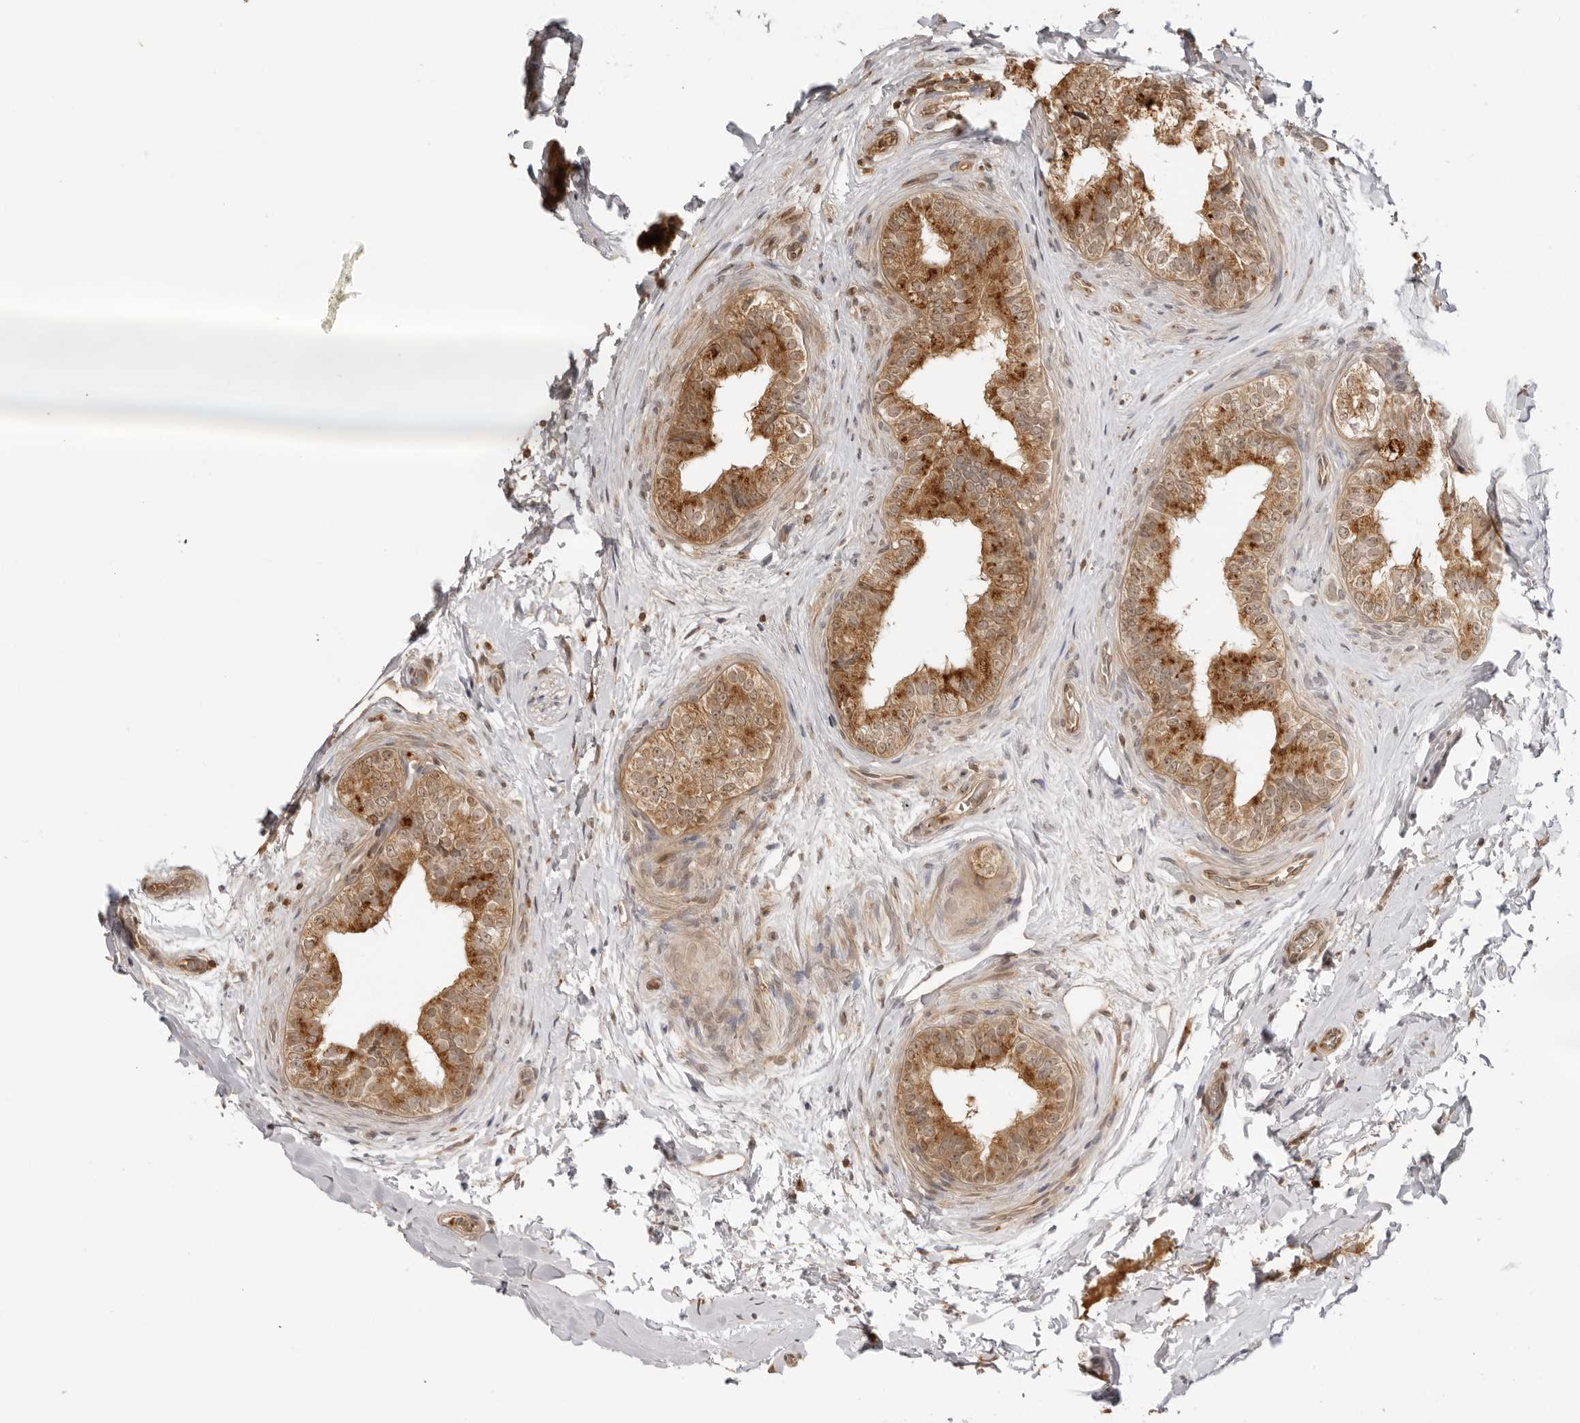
{"staining": {"intensity": "strong", "quantity": ">75%", "location": "cytoplasmic/membranous,nuclear"}, "tissue": "epididymis", "cell_type": "Glandular cells", "image_type": "normal", "snomed": [{"axis": "morphology", "description": "Normal tissue, NOS"}, {"axis": "topography", "description": "Testis"}, {"axis": "topography", "description": "Epididymis"}], "caption": "Epididymis stained with immunohistochemistry exhibits strong cytoplasmic/membranous,nuclear staining in approximately >75% of glandular cells.", "gene": "IKBKE", "patient": {"sex": "male", "age": 36}}